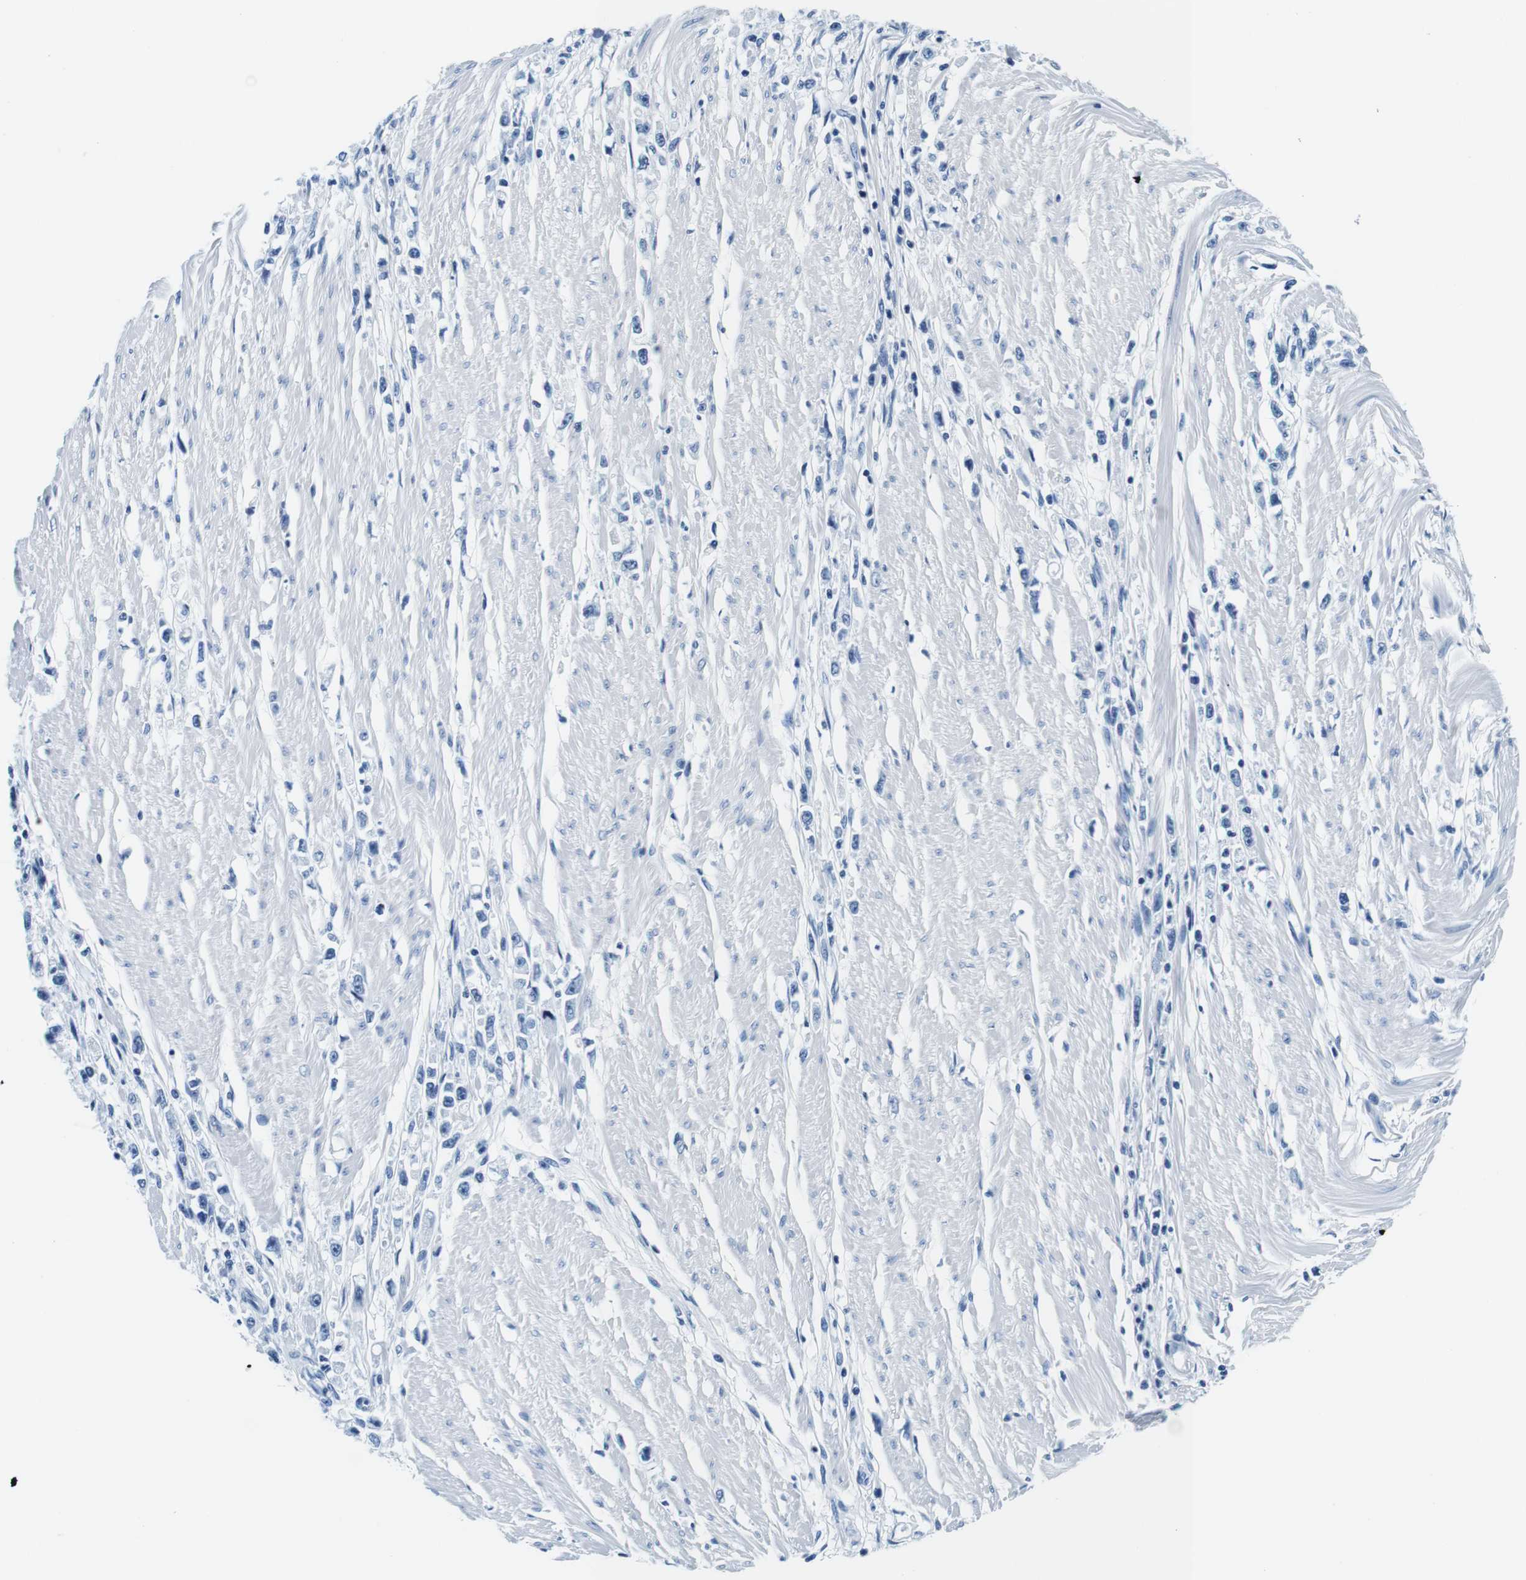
{"staining": {"intensity": "negative", "quantity": "none", "location": "none"}, "tissue": "stomach cancer", "cell_type": "Tumor cells", "image_type": "cancer", "snomed": [{"axis": "morphology", "description": "Adenocarcinoma, NOS"}, {"axis": "topography", "description": "Stomach"}], "caption": "Immunohistochemistry photomicrograph of human adenocarcinoma (stomach) stained for a protein (brown), which demonstrates no positivity in tumor cells.", "gene": "ELANE", "patient": {"sex": "female", "age": 59}}